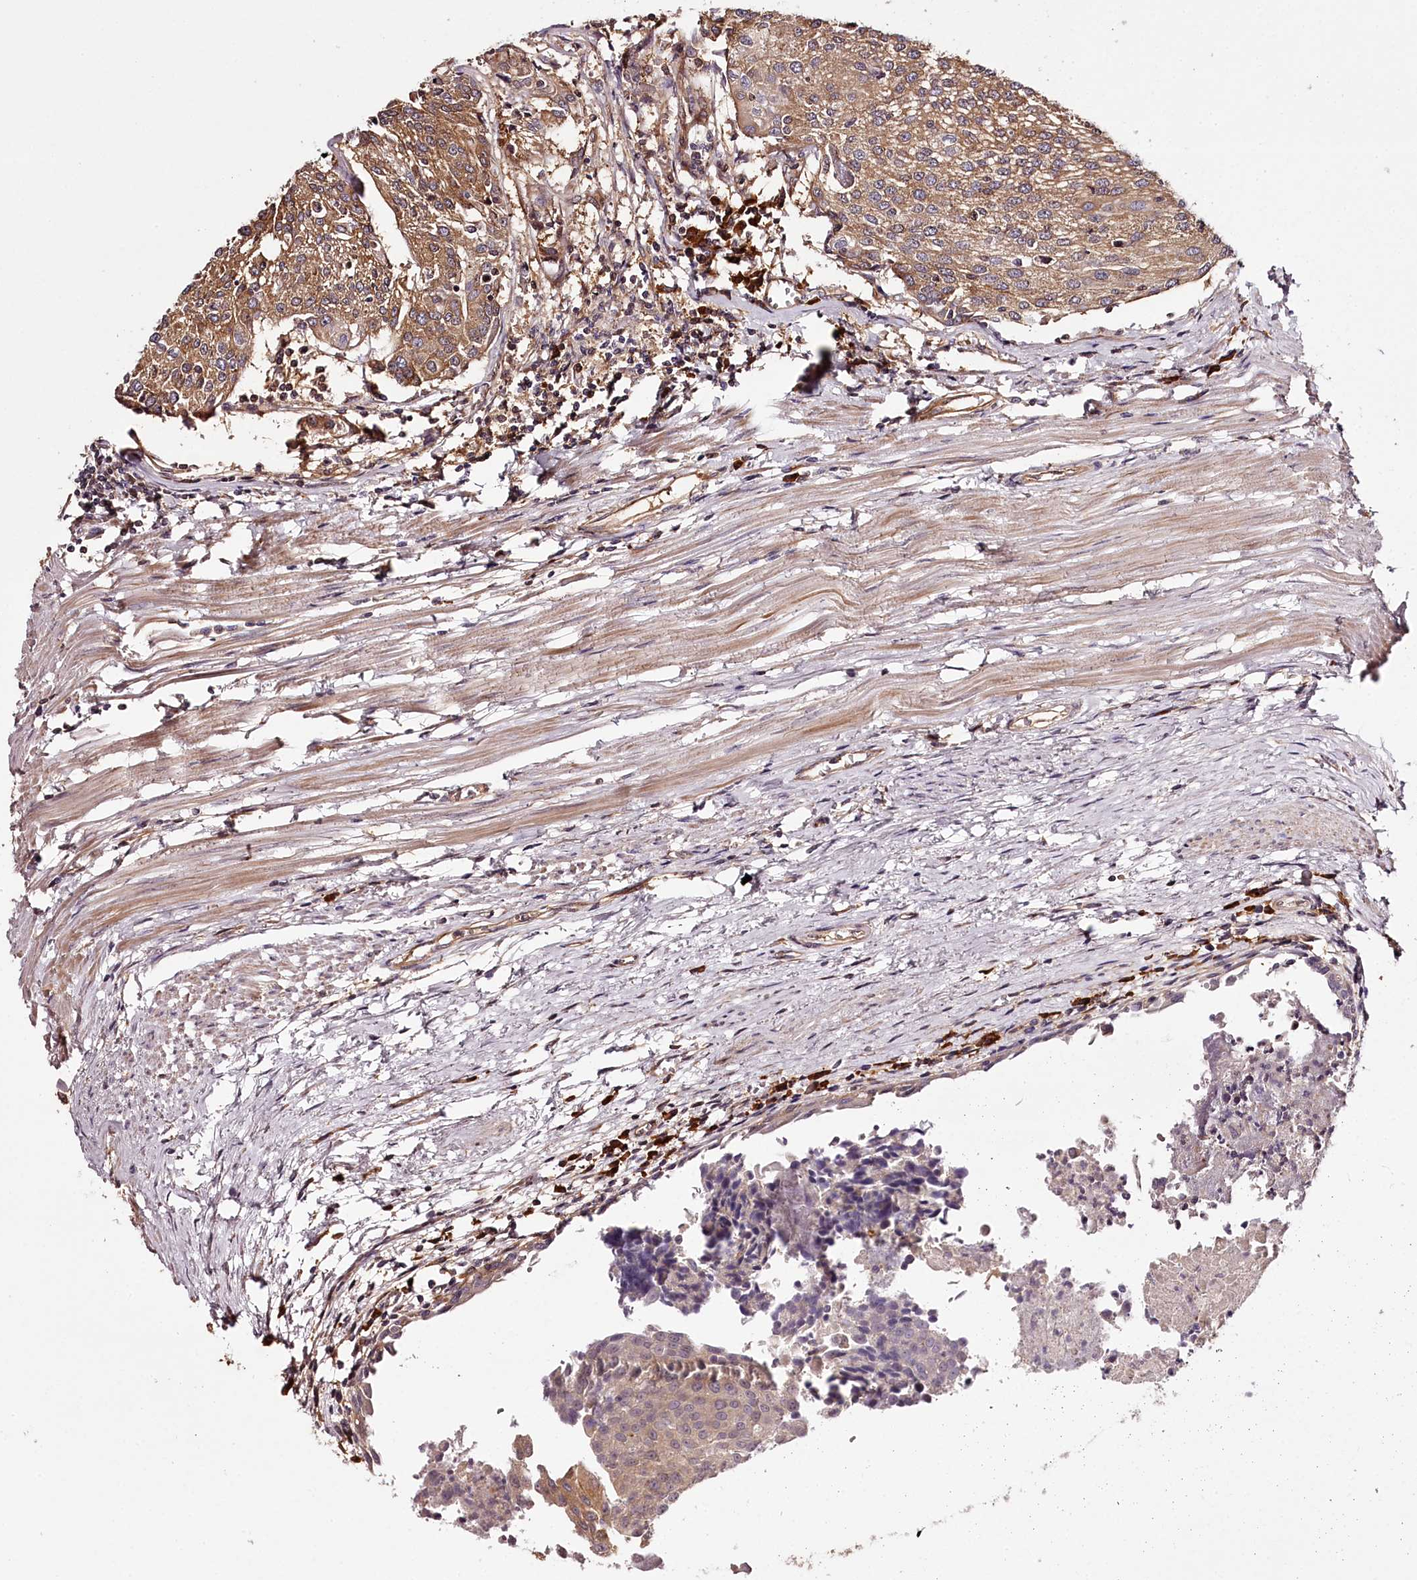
{"staining": {"intensity": "moderate", "quantity": ">75%", "location": "cytoplasmic/membranous"}, "tissue": "urothelial cancer", "cell_type": "Tumor cells", "image_type": "cancer", "snomed": [{"axis": "morphology", "description": "Urothelial carcinoma, High grade"}, {"axis": "topography", "description": "Urinary bladder"}], "caption": "Moderate cytoplasmic/membranous protein positivity is identified in about >75% of tumor cells in high-grade urothelial carcinoma.", "gene": "TARS1", "patient": {"sex": "female", "age": 85}}